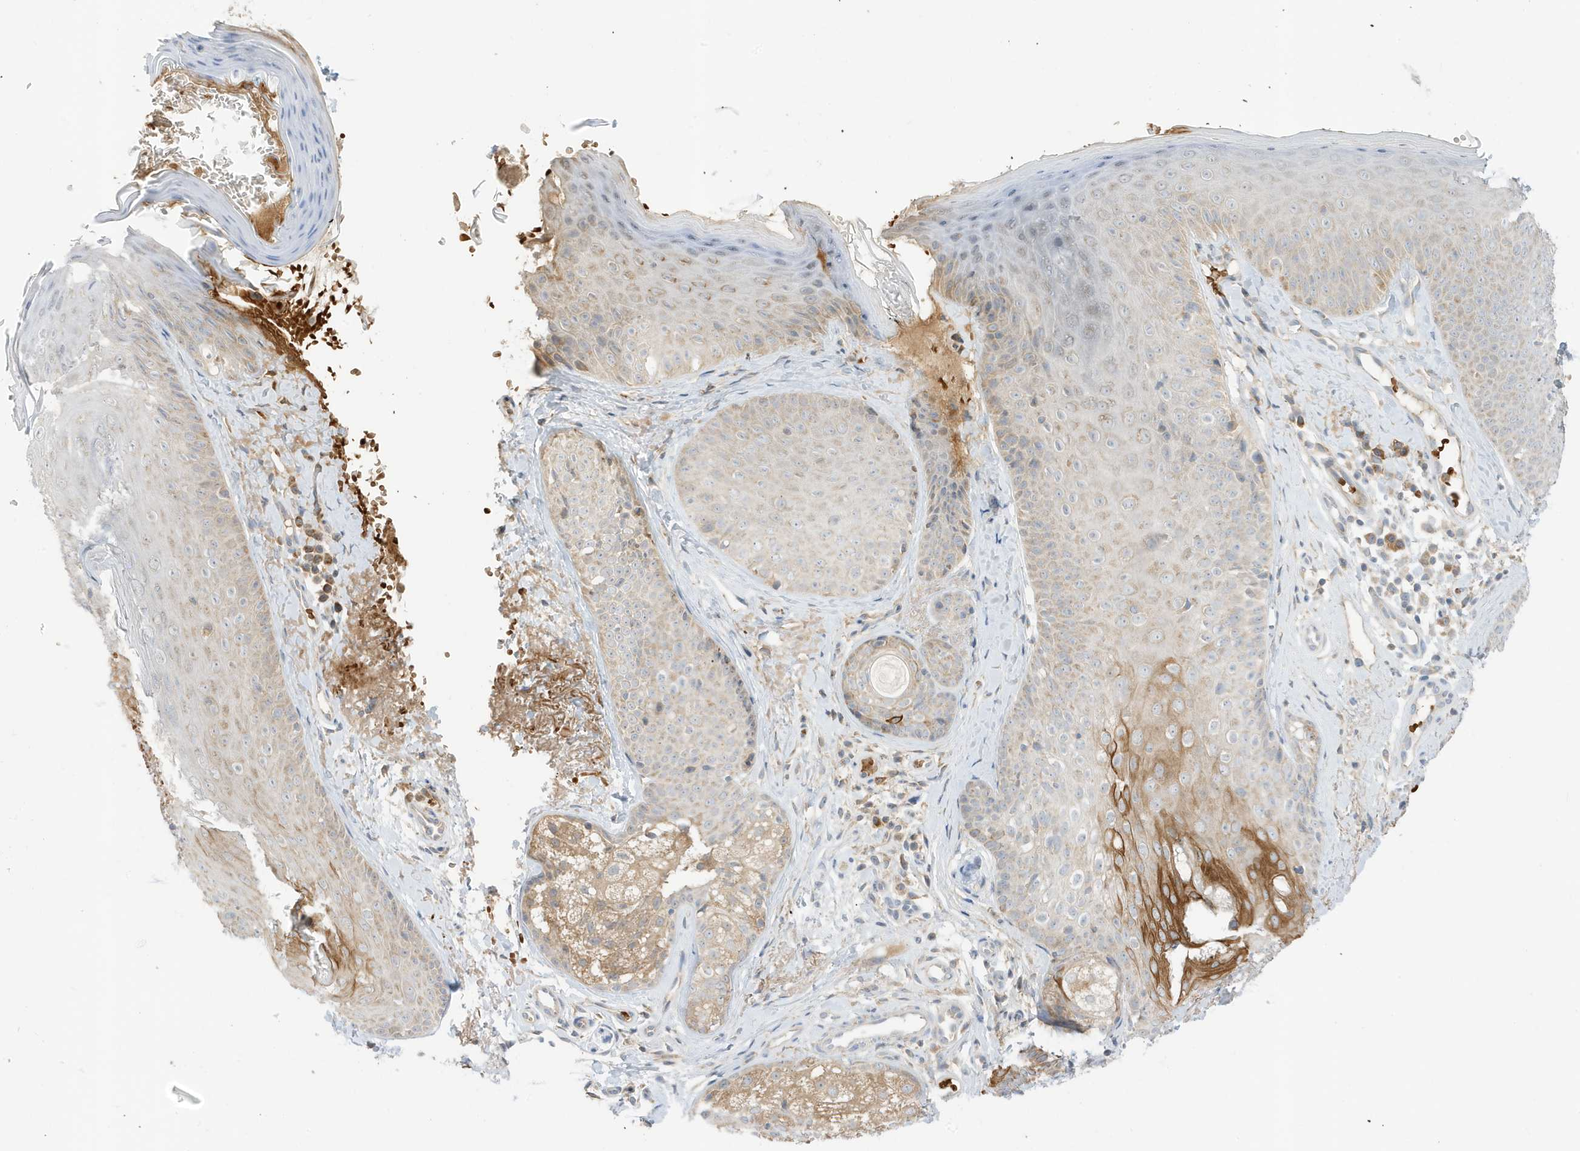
{"staining": {"intensity": "weak", "quantity": ">75%", "location": "cytoplasmic/membranous"}, "tissue": "skin", "cell_type": "Fibroblasts", "image_type": "normal", "snomed": [{"axis": "morphology", "description": "Normal tissue, NOS"}, {"axis": "topography", "description": "Skin"}], "caption": "IHC (DAB) staining of benign skin exhibits weak cytoplasmic/membranous protein positivity in about >75% of fibroblasts. (brown staining indicates protein expression, while blue staining denotes nuclei).", "gene": "NPPC", "patient": {"sex": "male", "age": 57}}